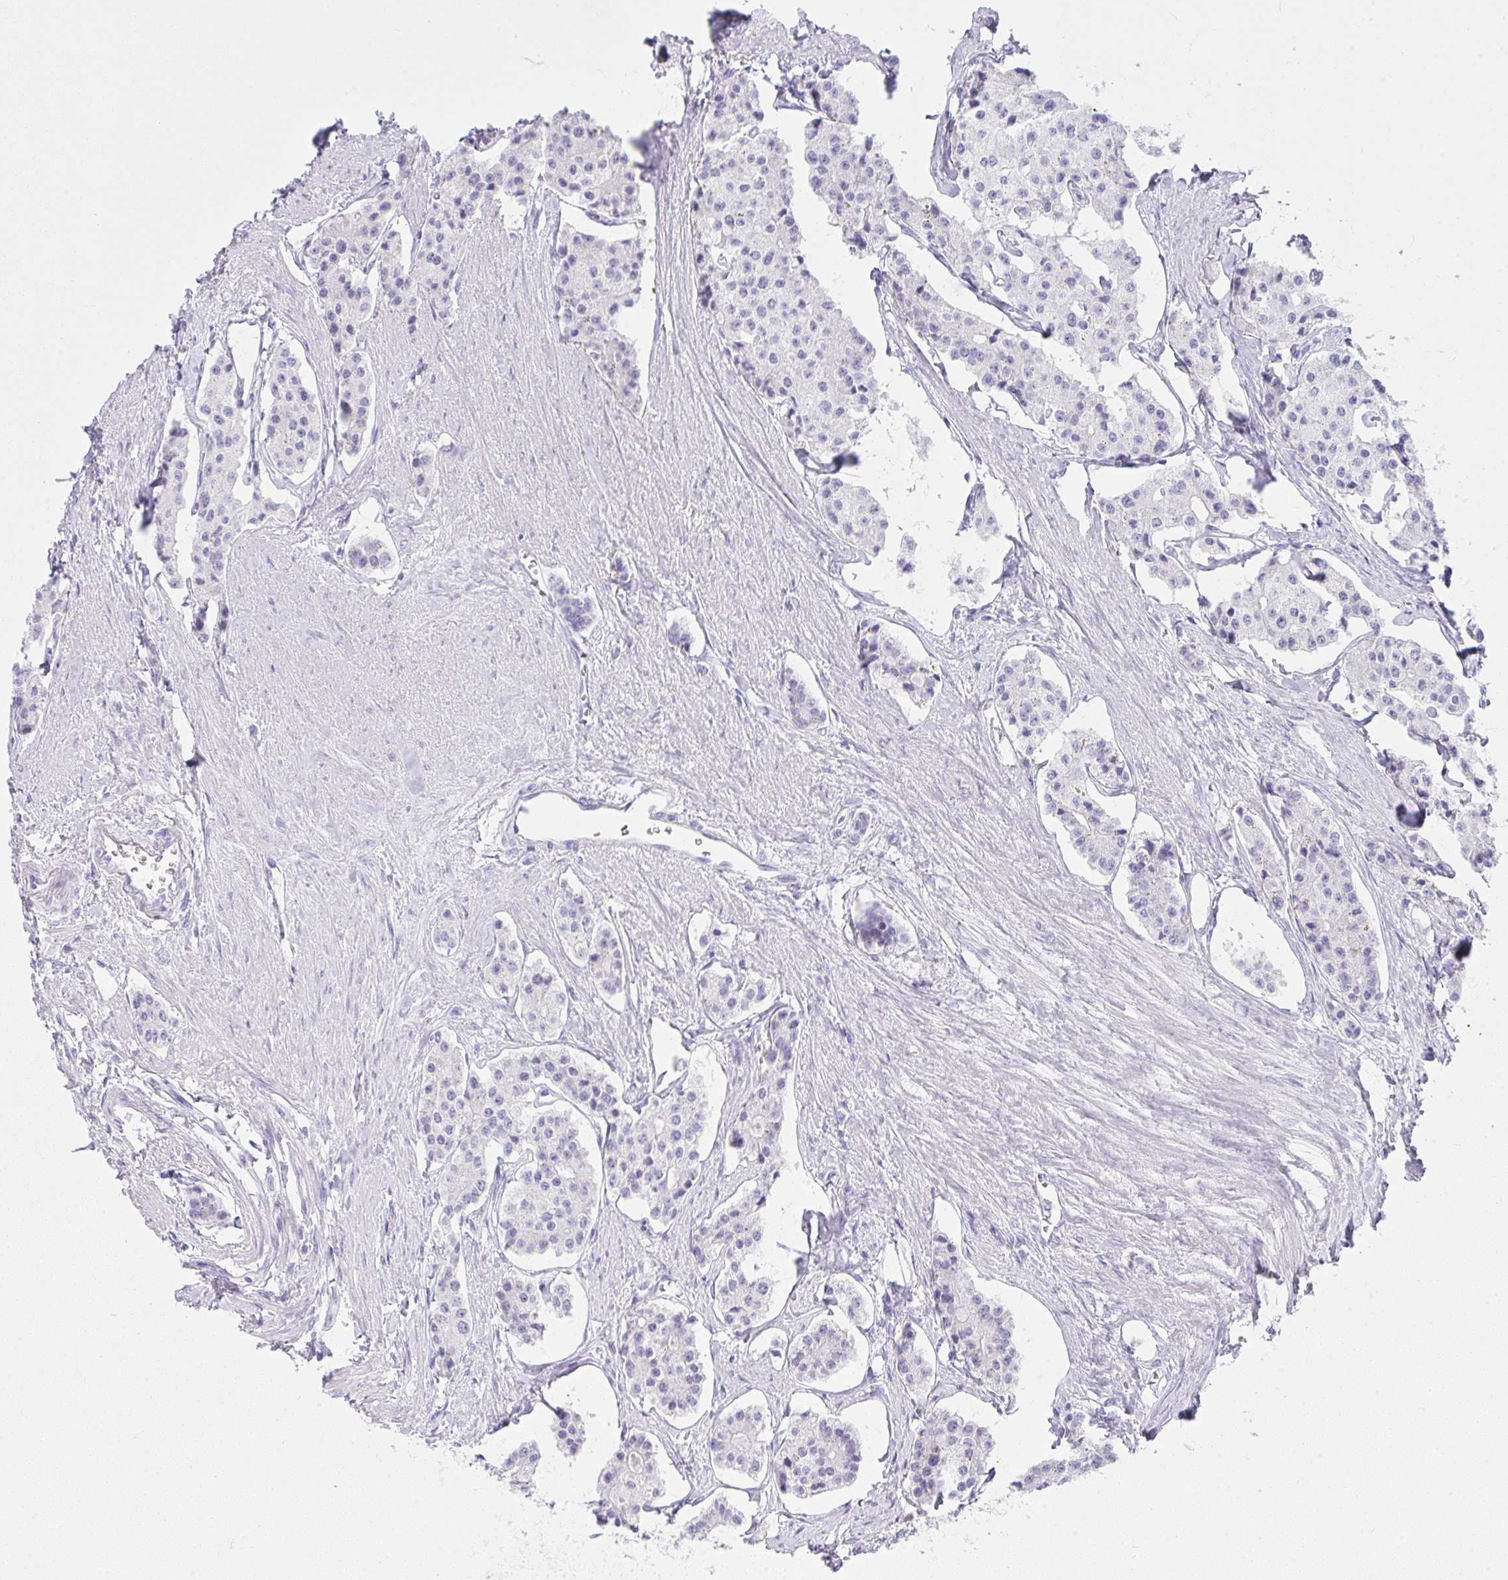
{"staining": {"intensity": "negative", "quantity": "none", "location": "none"}, "tissue": "carcinoid", "cell_type": "Tumor cells", "image_type": "cancer", "snomed": [{"axis": "morphology", "description": "Carcinoid, malignant, NOS"}, {"axis": "topography", "description": "Small intestine"}], "caption": "A high-resolution image shows immunohistochemistry staining of malignant carcinoid, which shows no significant staining in tumor cells.", "gene": "CDADC1", "patient": {"sex": "female", "age": 65}}